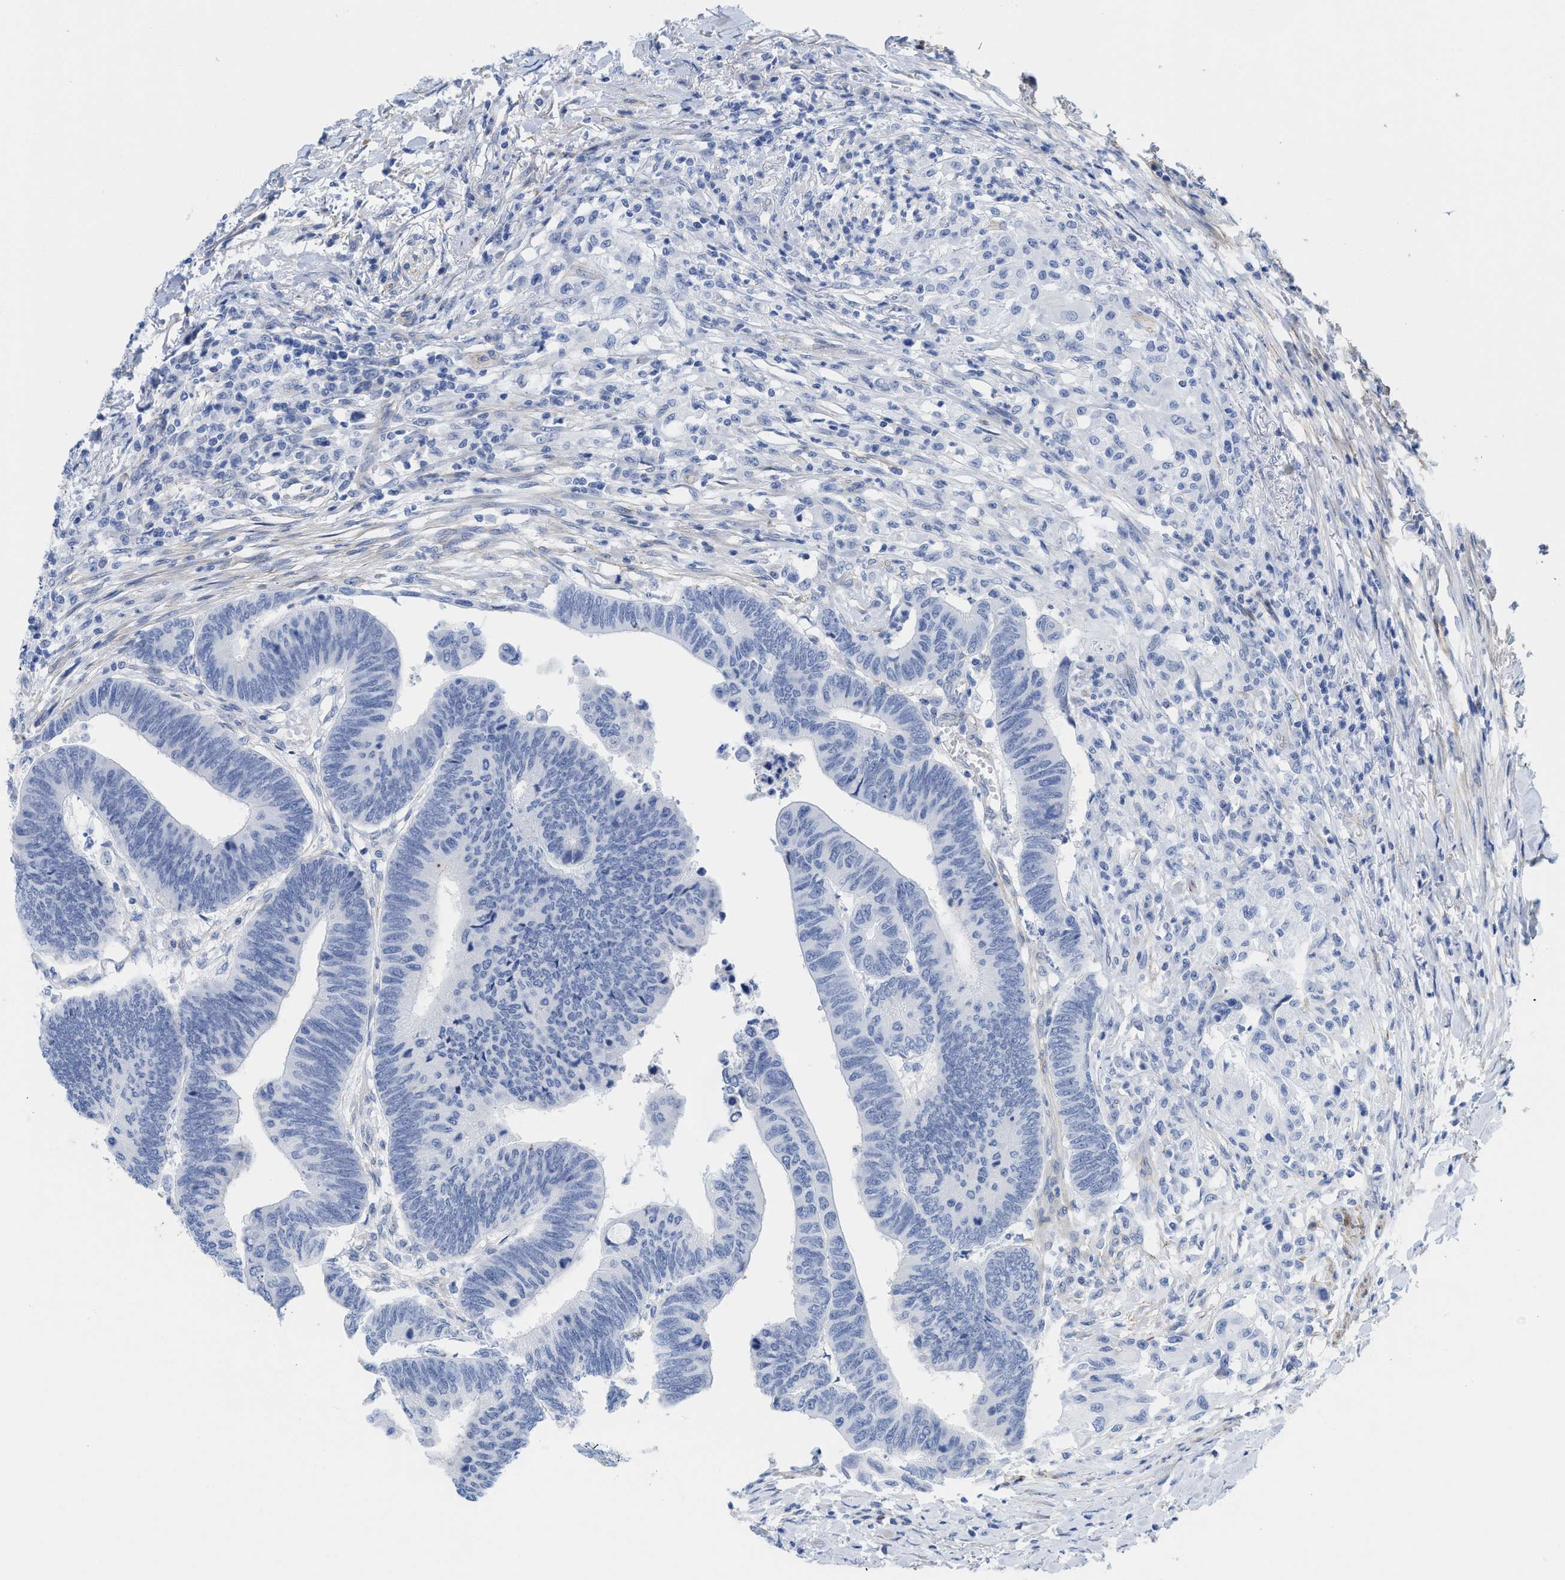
{"staining": {"intensity": "negative", "quantity": "none", "location": "none"}, "tissue": "colorectal cancer", "cell_type": "Tumor cells", "image_type": "cancer", "snomed": [{"axis": "morphology", "description": "Normal tissue, NOS"}, {"axis": "morphology", "description": "Adenocarcinoma, NOS"}, {"axis": "topography", "description": "Rectum"}, {"axis": "topography", "description": "Peripheral nerve tissue"}], "caption": "The histopathology image displays no significant positivity in tumor cells of colorectal cancer.", "gene": "TUB", "patient": {"sex": "male", "age": 92}}